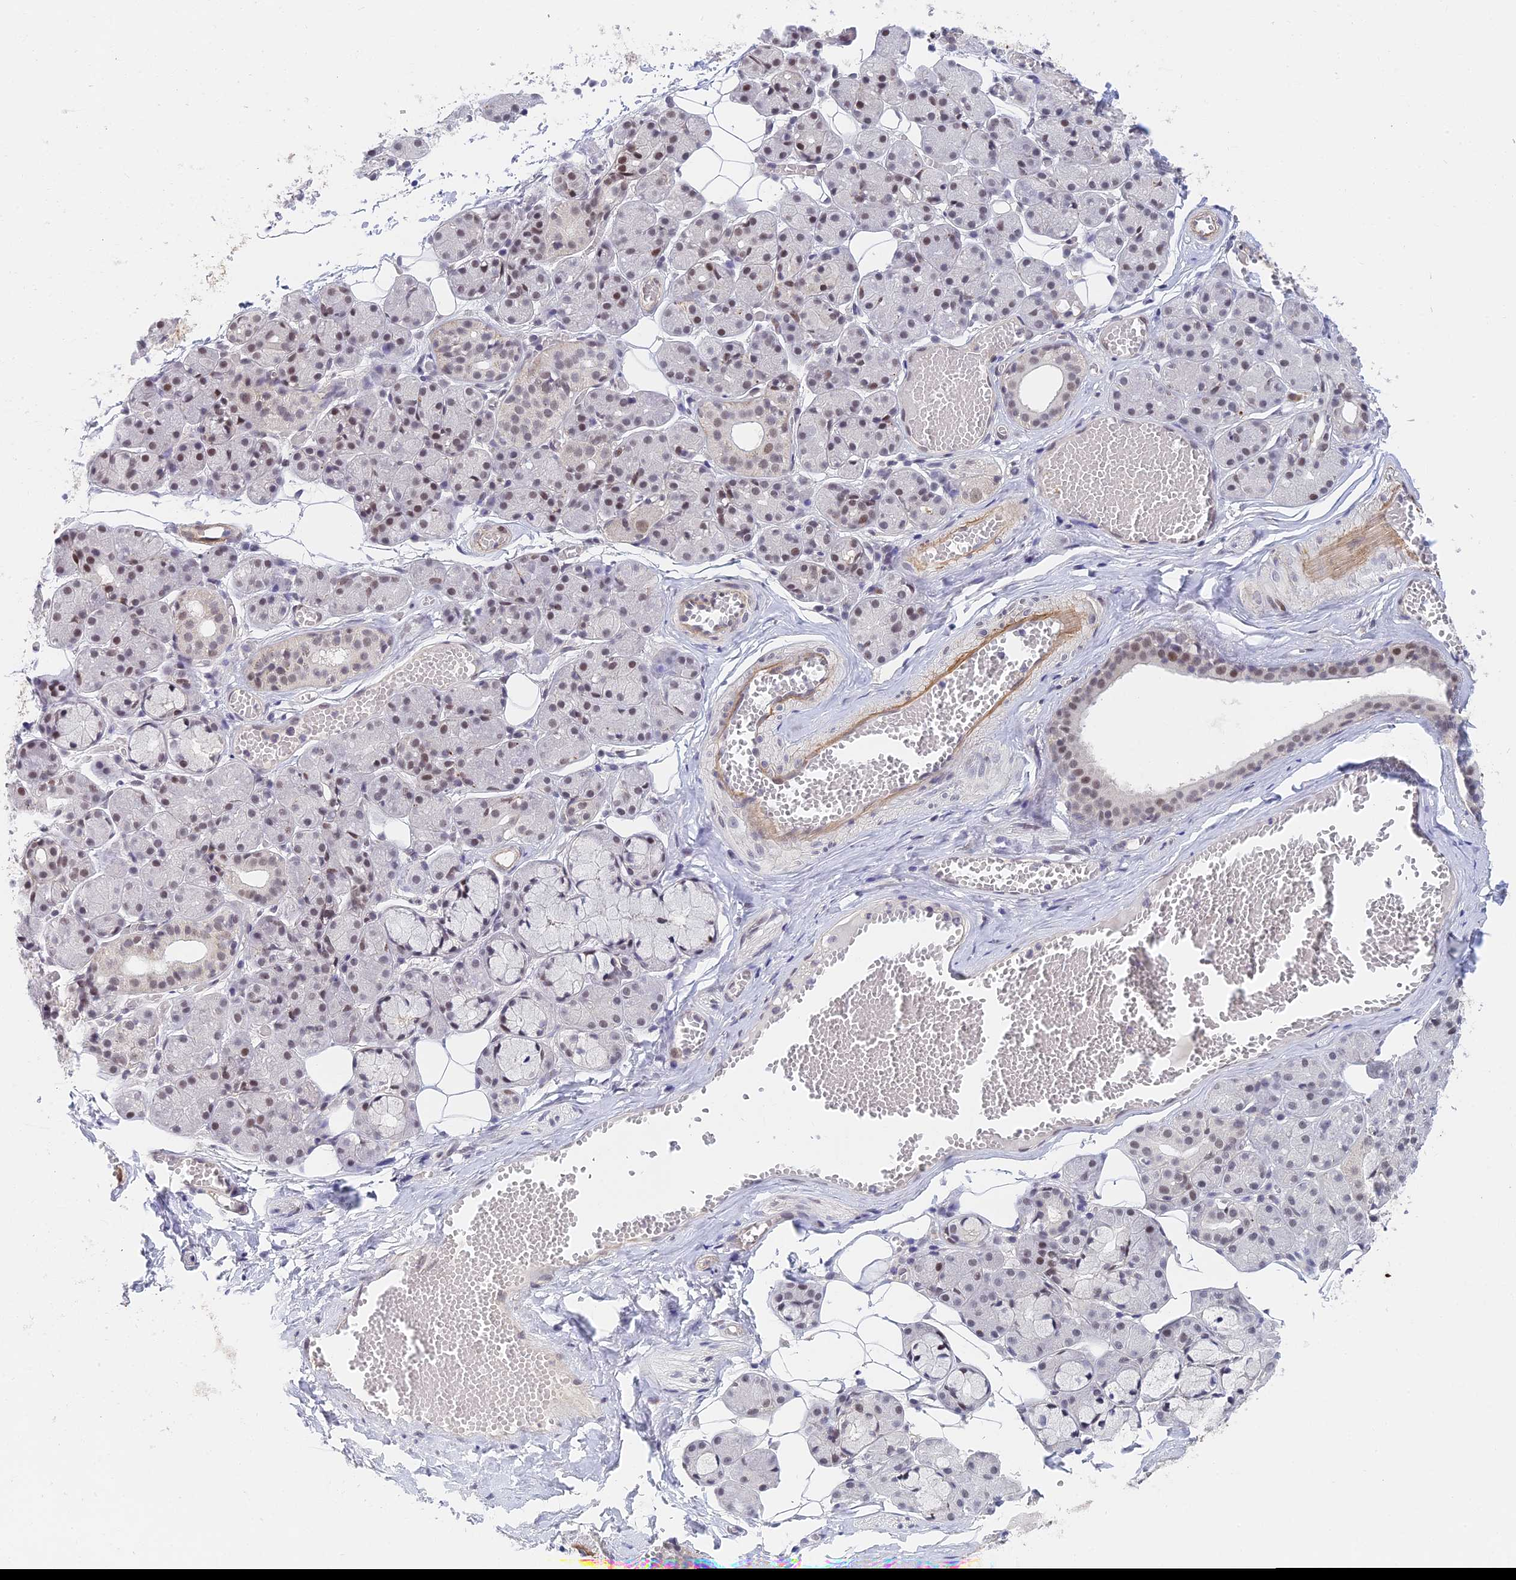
{"staining": {"intensity": "moderate", "quantity": "<25%", "location": "nuclear"}, "tissue": "salivary gland", "cell_type": "Glandular cells", "image_type": "normal", "snomed": [{"axis": "morphology", "description": "Normal tissue, NOS"}, {"axis": "topography", "description": "Salivary gland"}], "caption": "High-power microscopy captured an immunohistochemistry histopathology image of benign salivary gland, revealing moderate nuclear staining in approximately <25% of glandular cells. (brown staining indicates protein expression, while blue staining denotes nuclei).", "gene": "NSMCE1", "patient": {"sex": "male", "age": 63}}